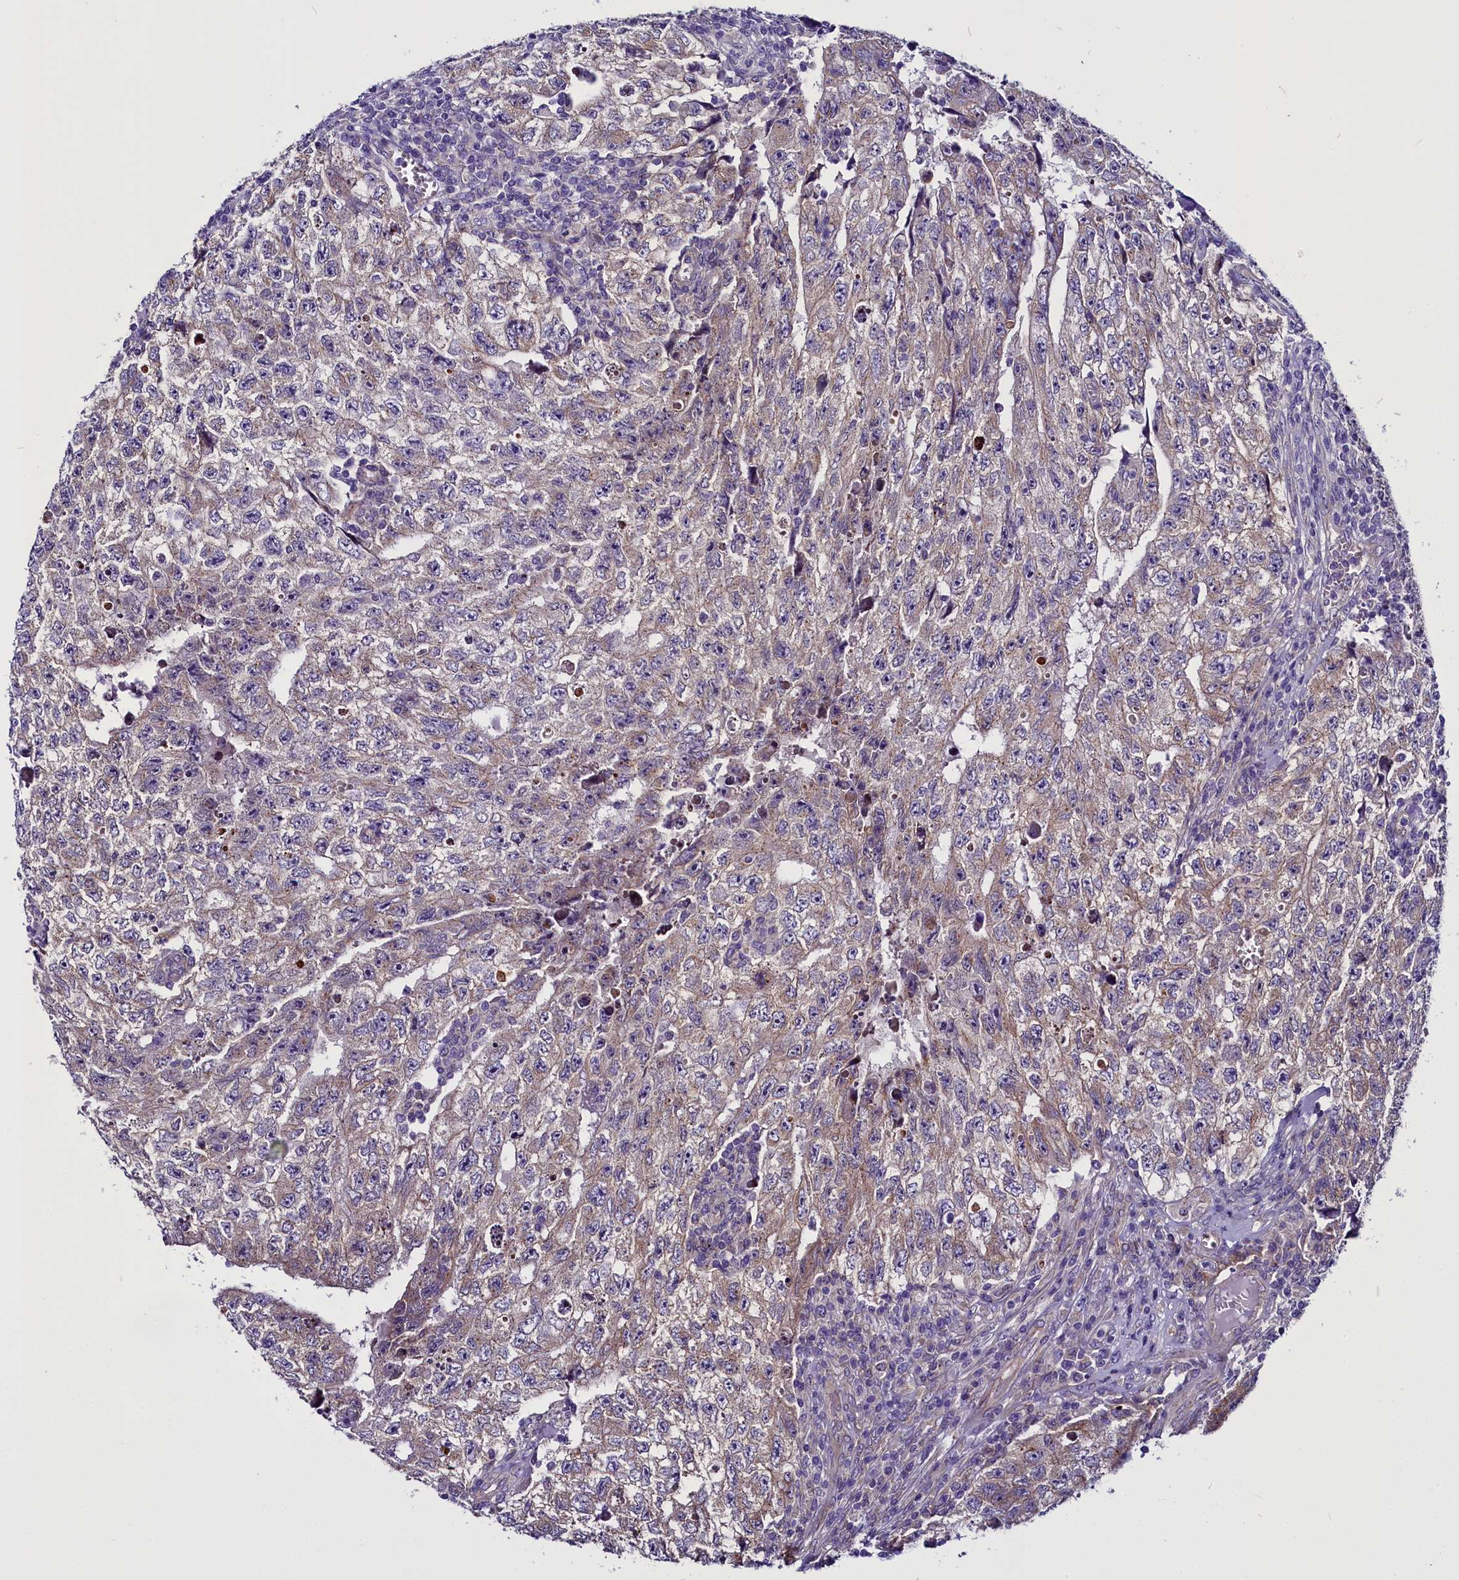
{"staining": {"intensity": "weak", "quantity": "25%-75%", "location": "cytoplasmic/membranous"}, "tissue": "testis cancer", "cell_type": "Tumor cells", "image_type": "cancer", "snomed": [{"axis": "morphology", "description": "Carcinoma, Embryonal, NOS"}, {"axis": "topography", "description": "Testis"}], "caption": "Testis embryonal carcinoma stained with a brown dye exhibits weak cytoplasmic/membranous positive expression in about 25%-75% of tumor cells.", "gene": "CEP170", "patient": {"sex": "male", "age": 17}}